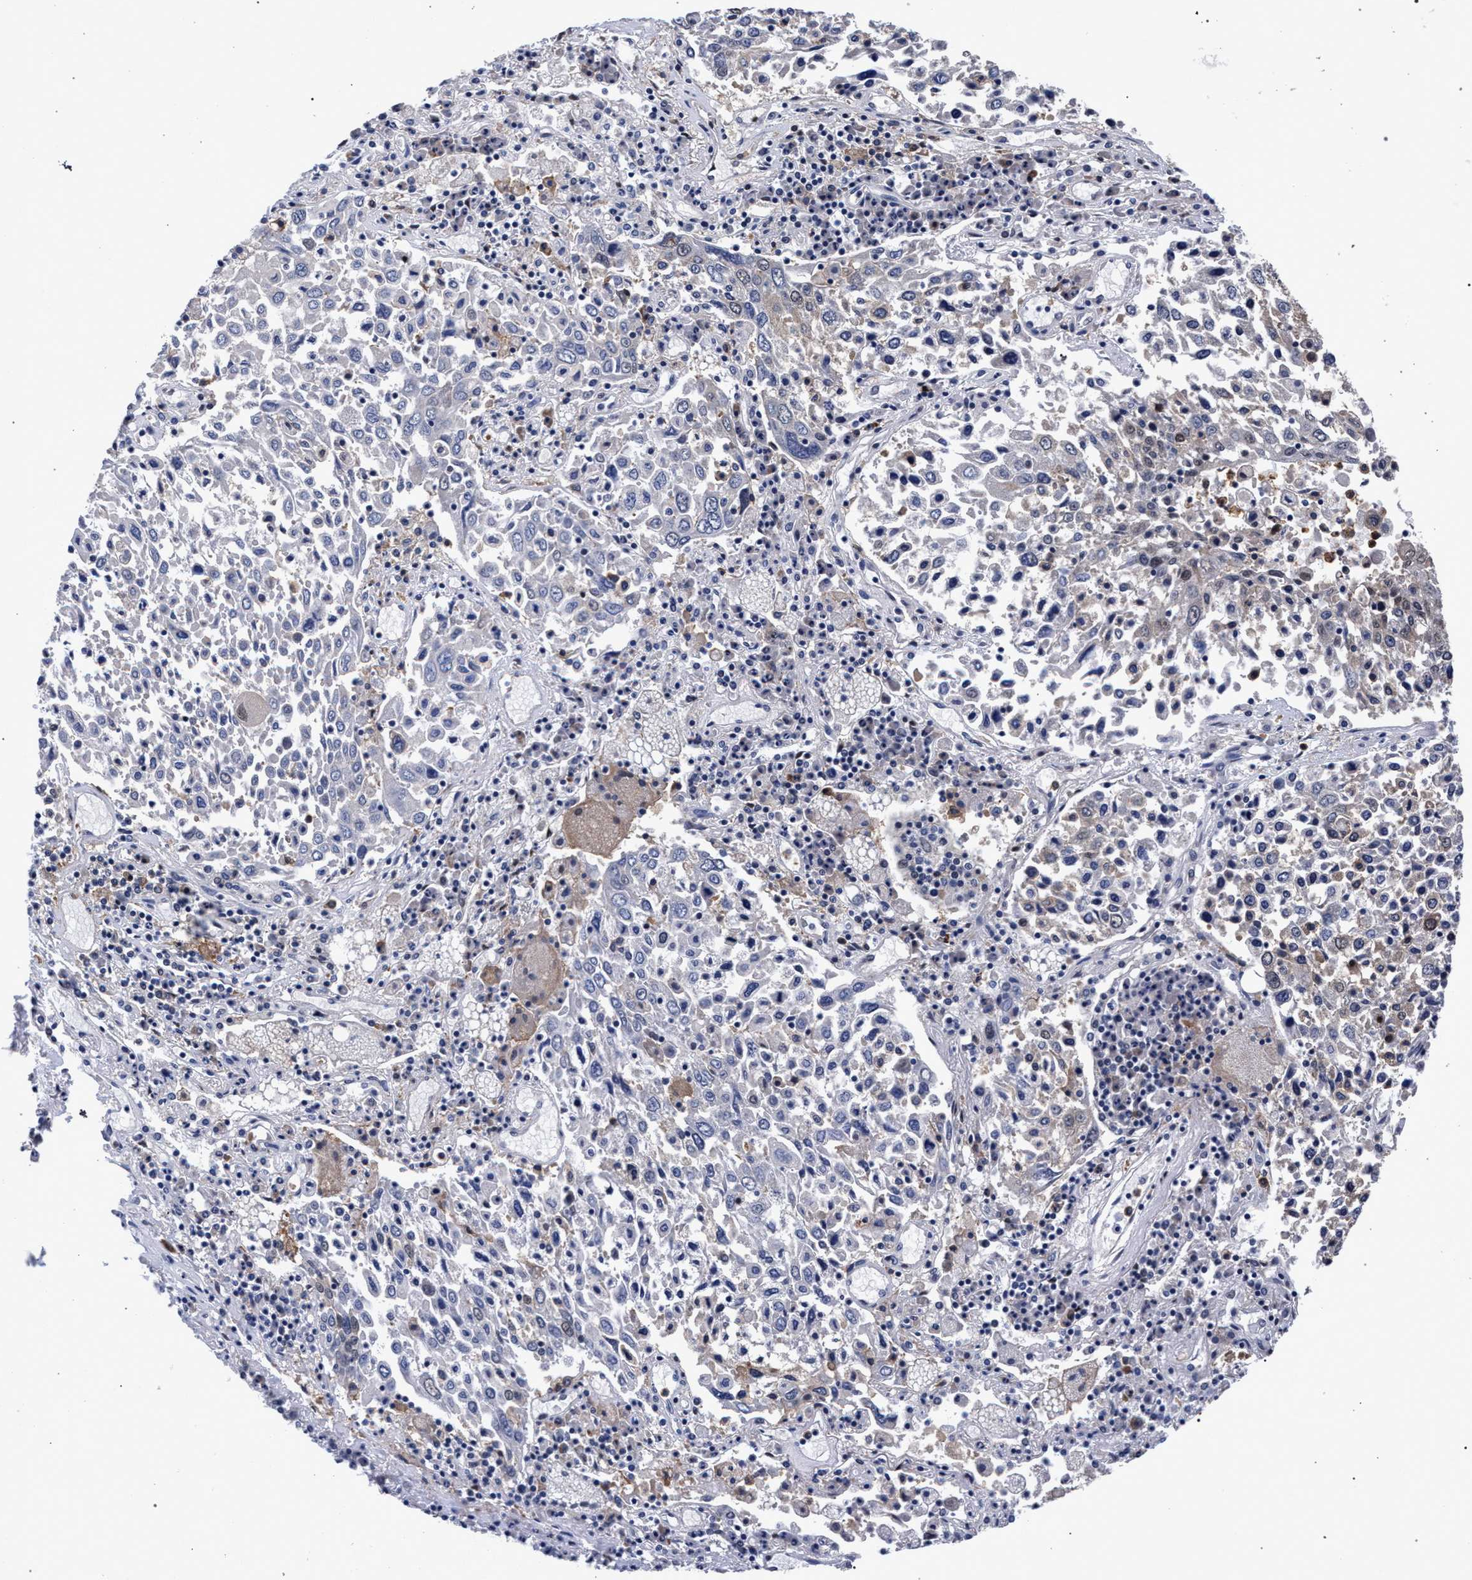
{"staining": {"intensity": "weak", "quantity": "<25%", "location": "nuclear"}, "tissue": "lung cancer", "cell_type": "Tumor cells", "image_type": "cancer", "snomed": [{"axis": "morphology", "description": "Squamous cell carcinoma, NOS"}, {"axis": "topography", "description": "Lung"}], "caption": "Immunohistochemistry image of neoplastic tissue: human lung cancer stained with DAB (3,3'-diaminobenzidine) exhibits no significant protein expression in tumor cells.", "gene": "ZNF462", "patient": {"sex": "male", "age": 65}}